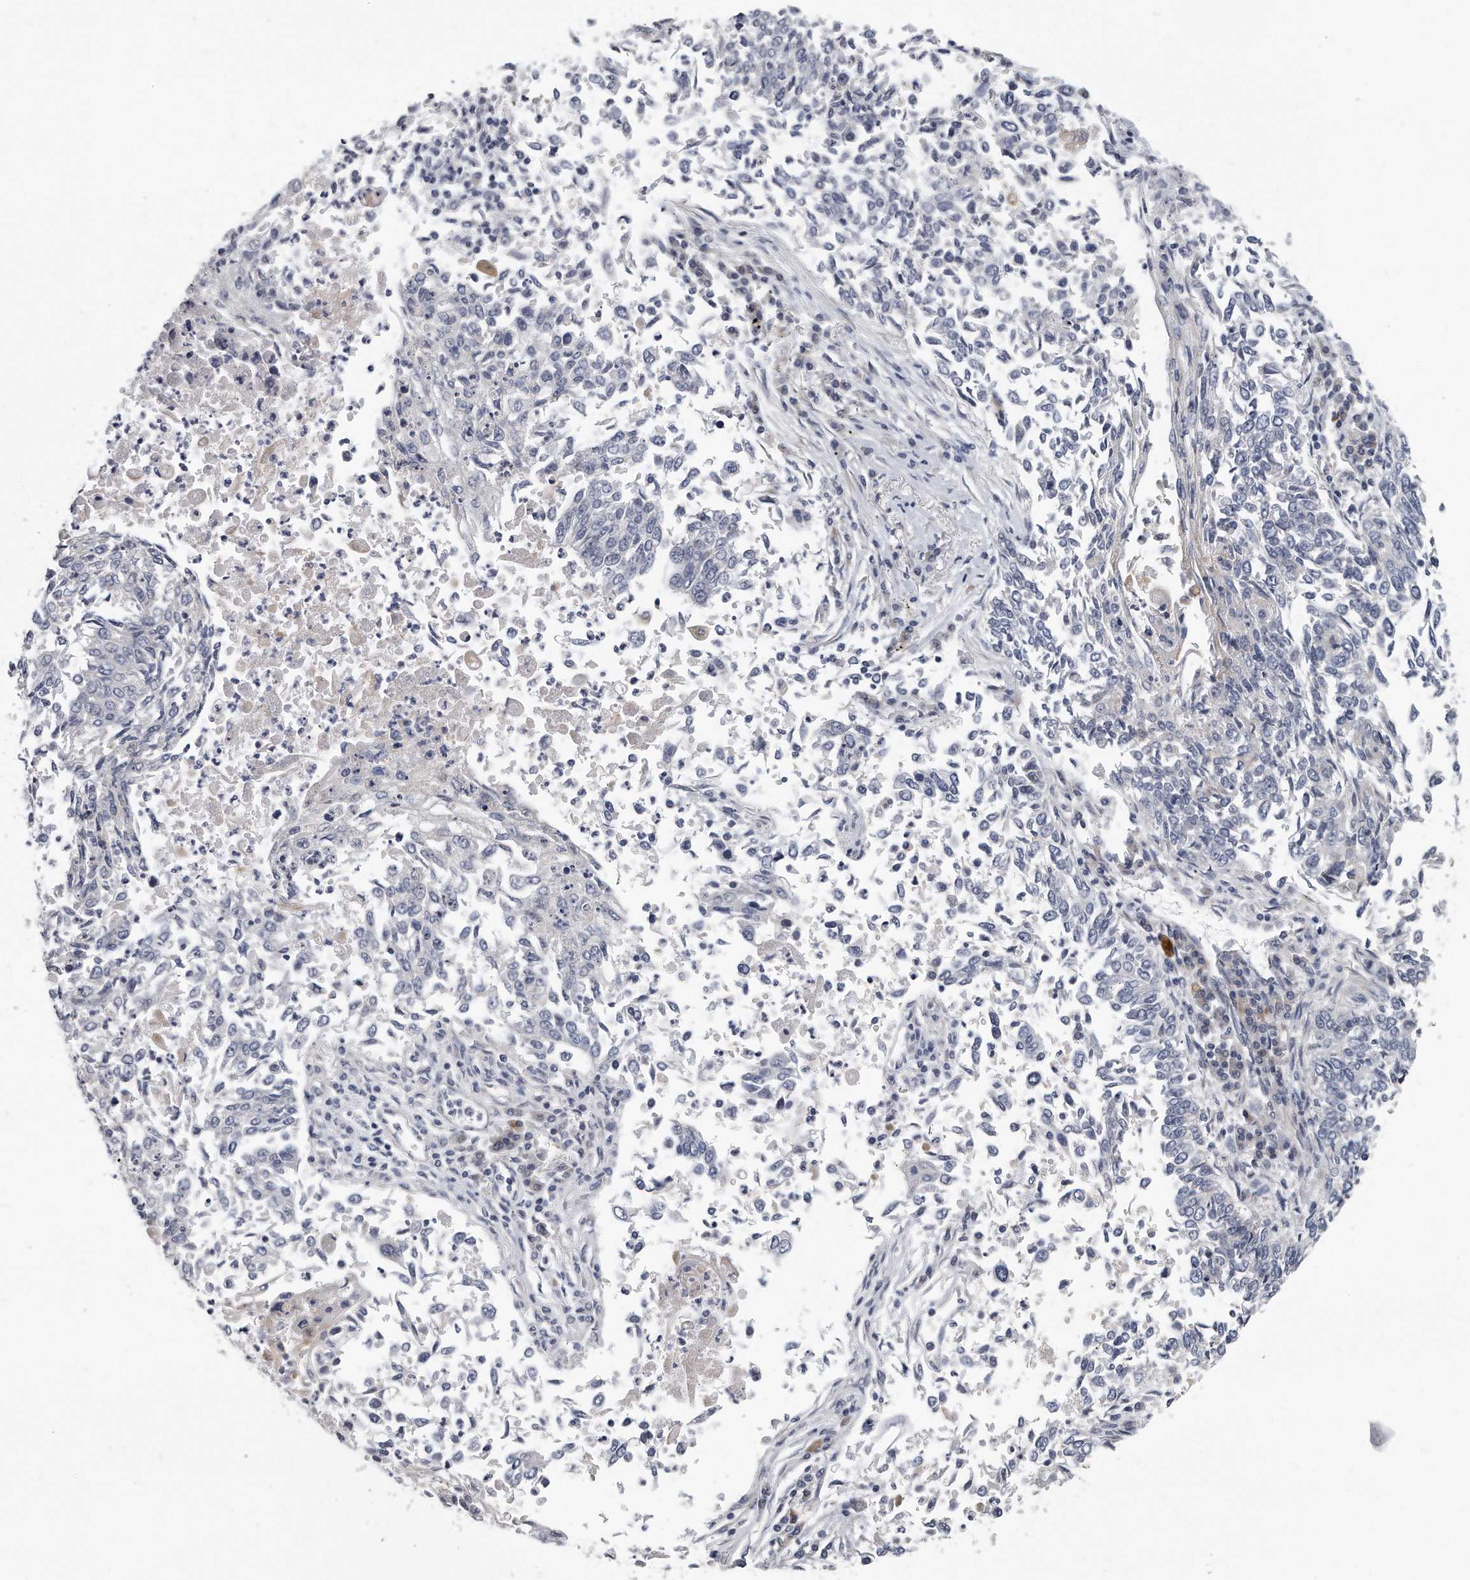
{"staining": {"intensity": "negative", "quantity": "none", "location": "none"}, "tissue": "lung cancer", "cell_type": "Tumor cells", "image_type": "cancer", "snomed": [{"axis": "morphology", "description": "Normal tissue, NOS"}, {"axis": "morphology", "description": "Squamous cell carcinoma, NOS"}, {"axis": "topography", "description": "Cartilage tissue"}, {"axis": "topography", "description": "Bronchus"}, {"axis": "topography", "description": "Lung"}, {"axis": "topography", "description": "Peripheral nerve tissue"}], "caption": "Human lung squamous cell carcinoma stained for a protein using IHC demonstrates no positivity in tumor cells.", "gene": "PLEKHA6", "patient": {"sex": "female", "age": 49}}